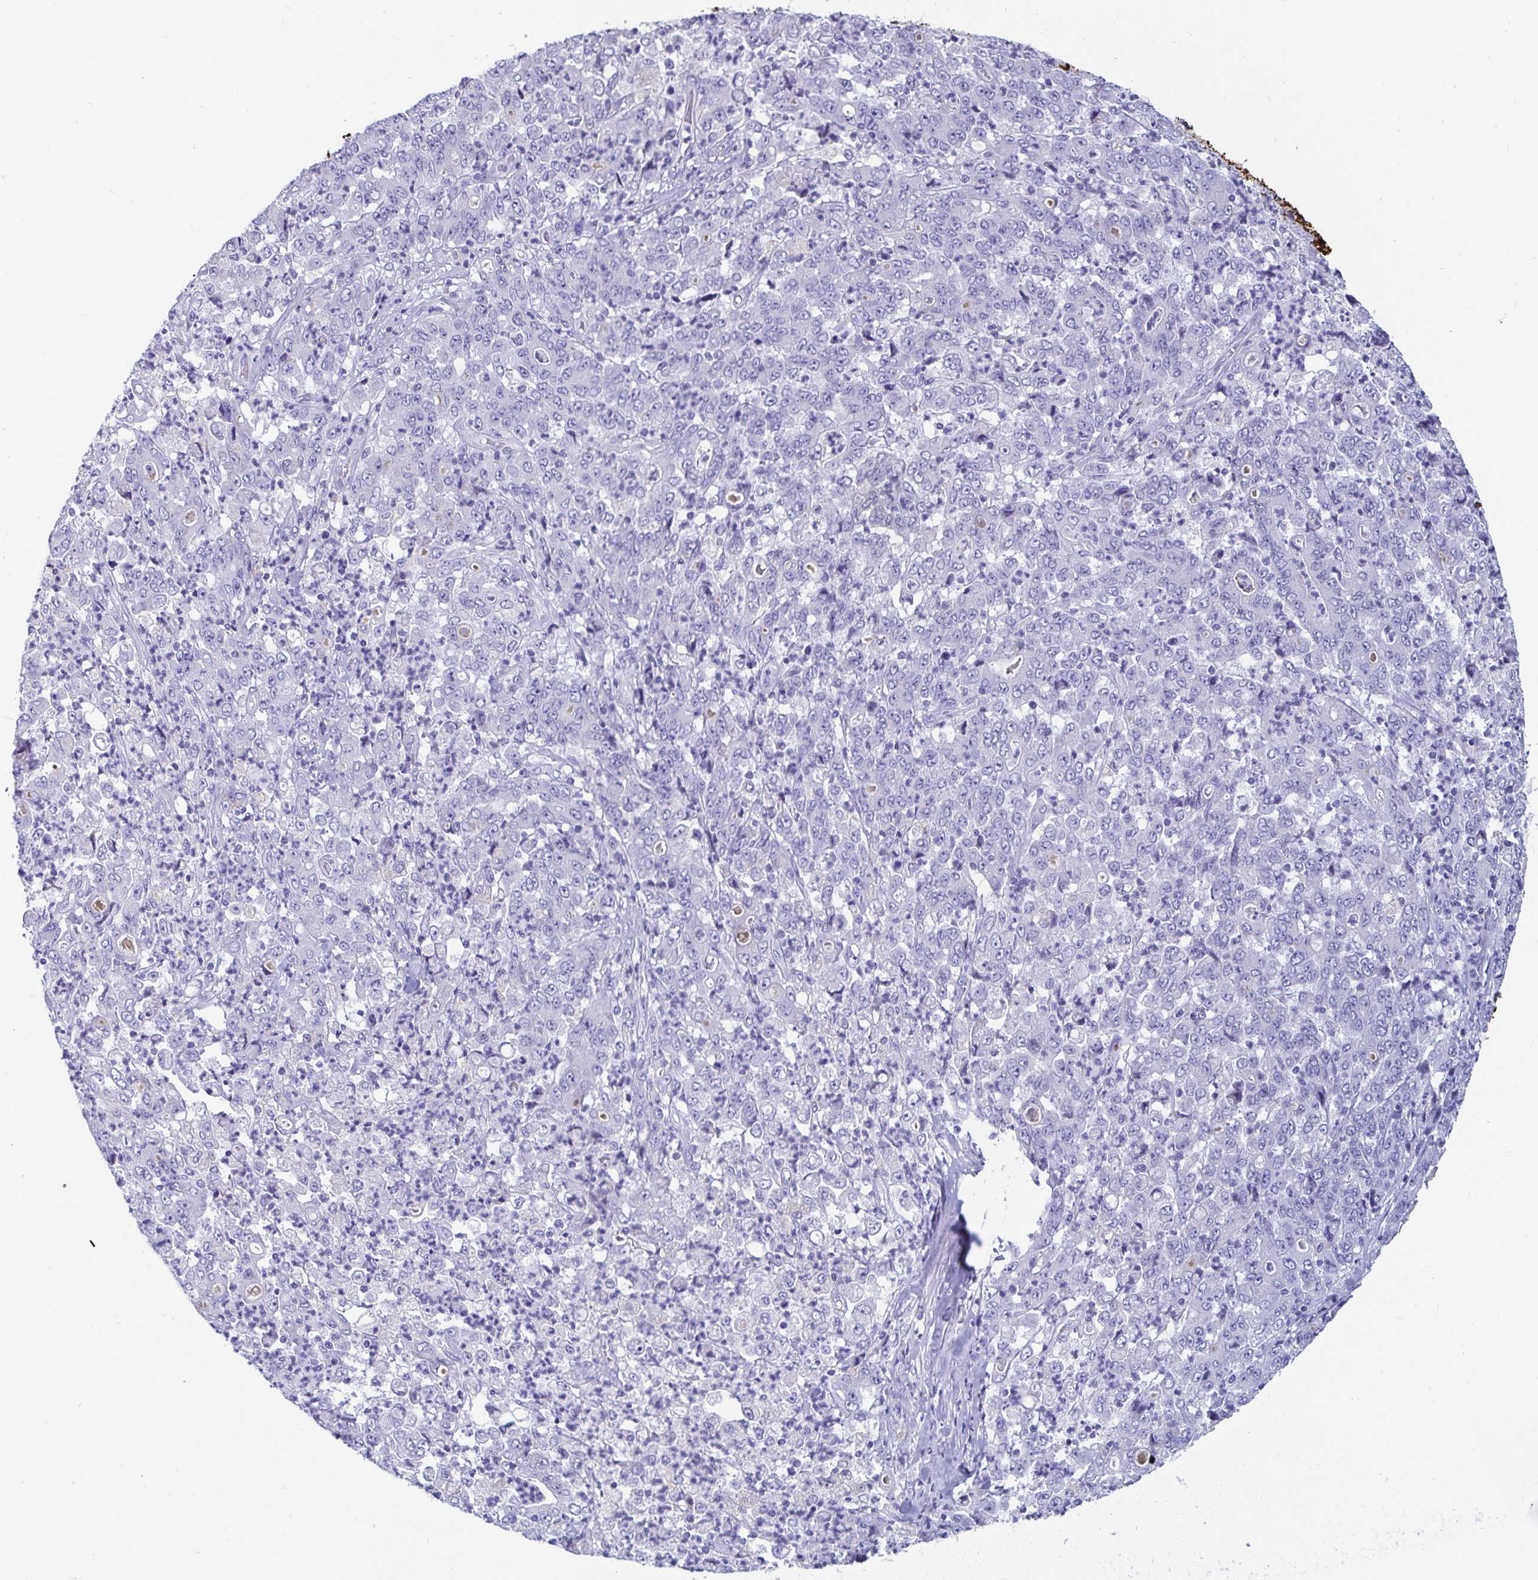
{"staining": {"intensity": "negative", "quantity": "none", "location": "none"}, "tissue": "stomach cancer", "cell_type": "Tumor cells", "image_type": "cancer", "snomed": [{"axis": "morphology", "description": "Adenocarcinoma, NOS"}, {"axis": "topography", "description": "Stomach, lower"}], "caption": "The IHC histopathology image has no significant positivity in tumor cells of adenocarcinoma (stomach) tissue.", "gene": "ZPBP2", "patient": {"sex": "female", "age": 71}}